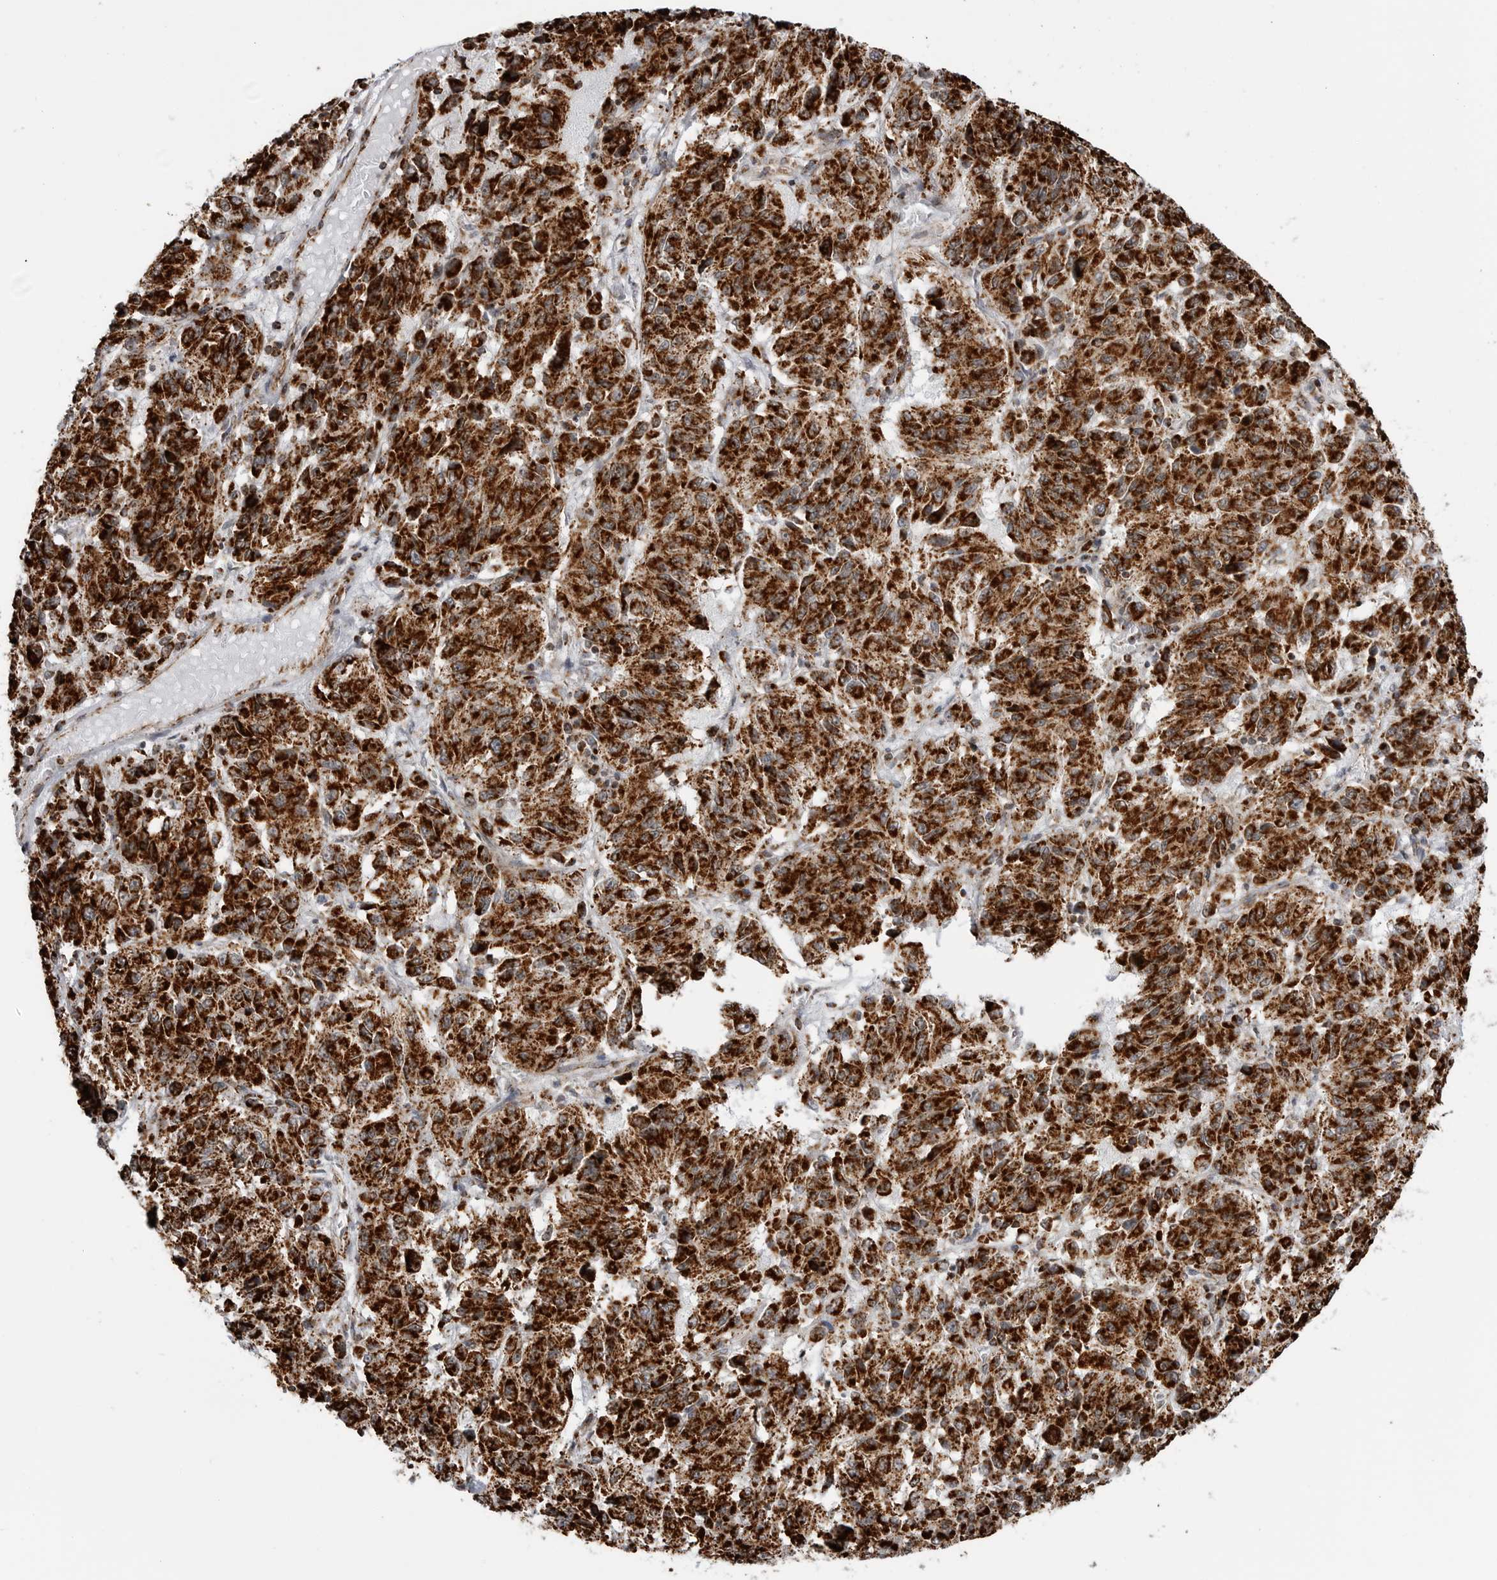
{"staining": {"intensity": "strong", "quantity": "25%-75%", "location": "cytoplasmic/membranous"}, "tissue": "melanoma", "cell_type": "Tumor cells", "image_type": "cancer", "snomed": [{"axis": "morphology", "description": "Malignant melanoma, NOS"}, {"axis": "topography", "description": "Skin"}], "caption": "IHC photomicrograph of malignant melanoma stained for a protein (brown), which displays high levels of strong cytoplasmic/membranous expression in approximately 25%-75% of tumor cells.", "gene": "COX5A", "patient": {"sex": "female", "age": 82}}